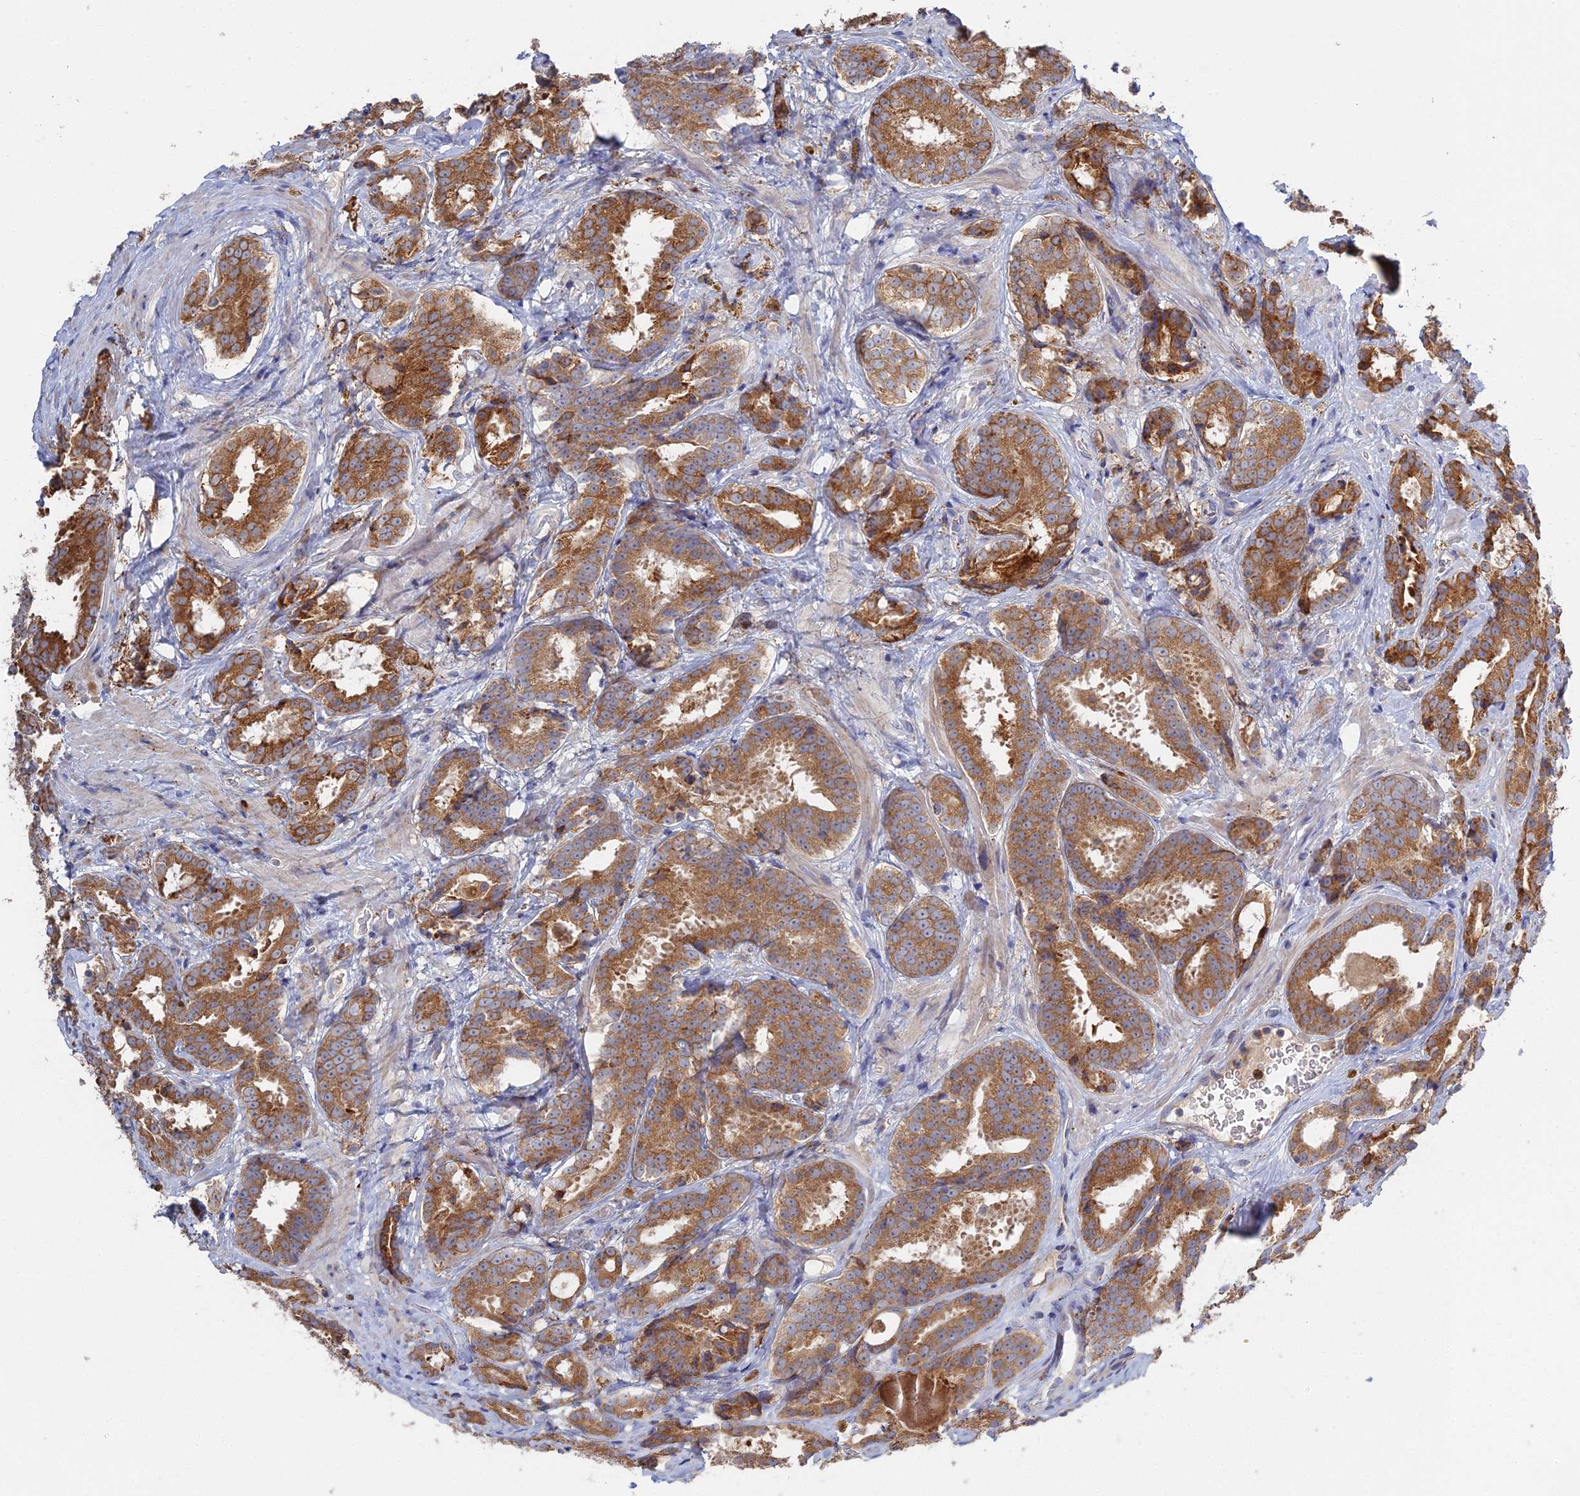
{"staining": {"intensity": "strong", "quantity": ">75%", "location": "cytoplasmic/membranous"}, "tissue": "prostate cancer", "cell_type": "Tumor cells", "image_type": "cancer", "snomed": [{"axis": "morphology", "description": "Adenocarcinoma, High grade"}, {"axis": "topography", "description": "Prostate"}], "caption": "A brown stain labels strong cytoplasmic/membranous positivity of a protein in adenocarcinoma (high-grade) (prostate) tumor cells.", "gene": "TRAPPC6A", "patient": {"sex": "male", "age": 57}}